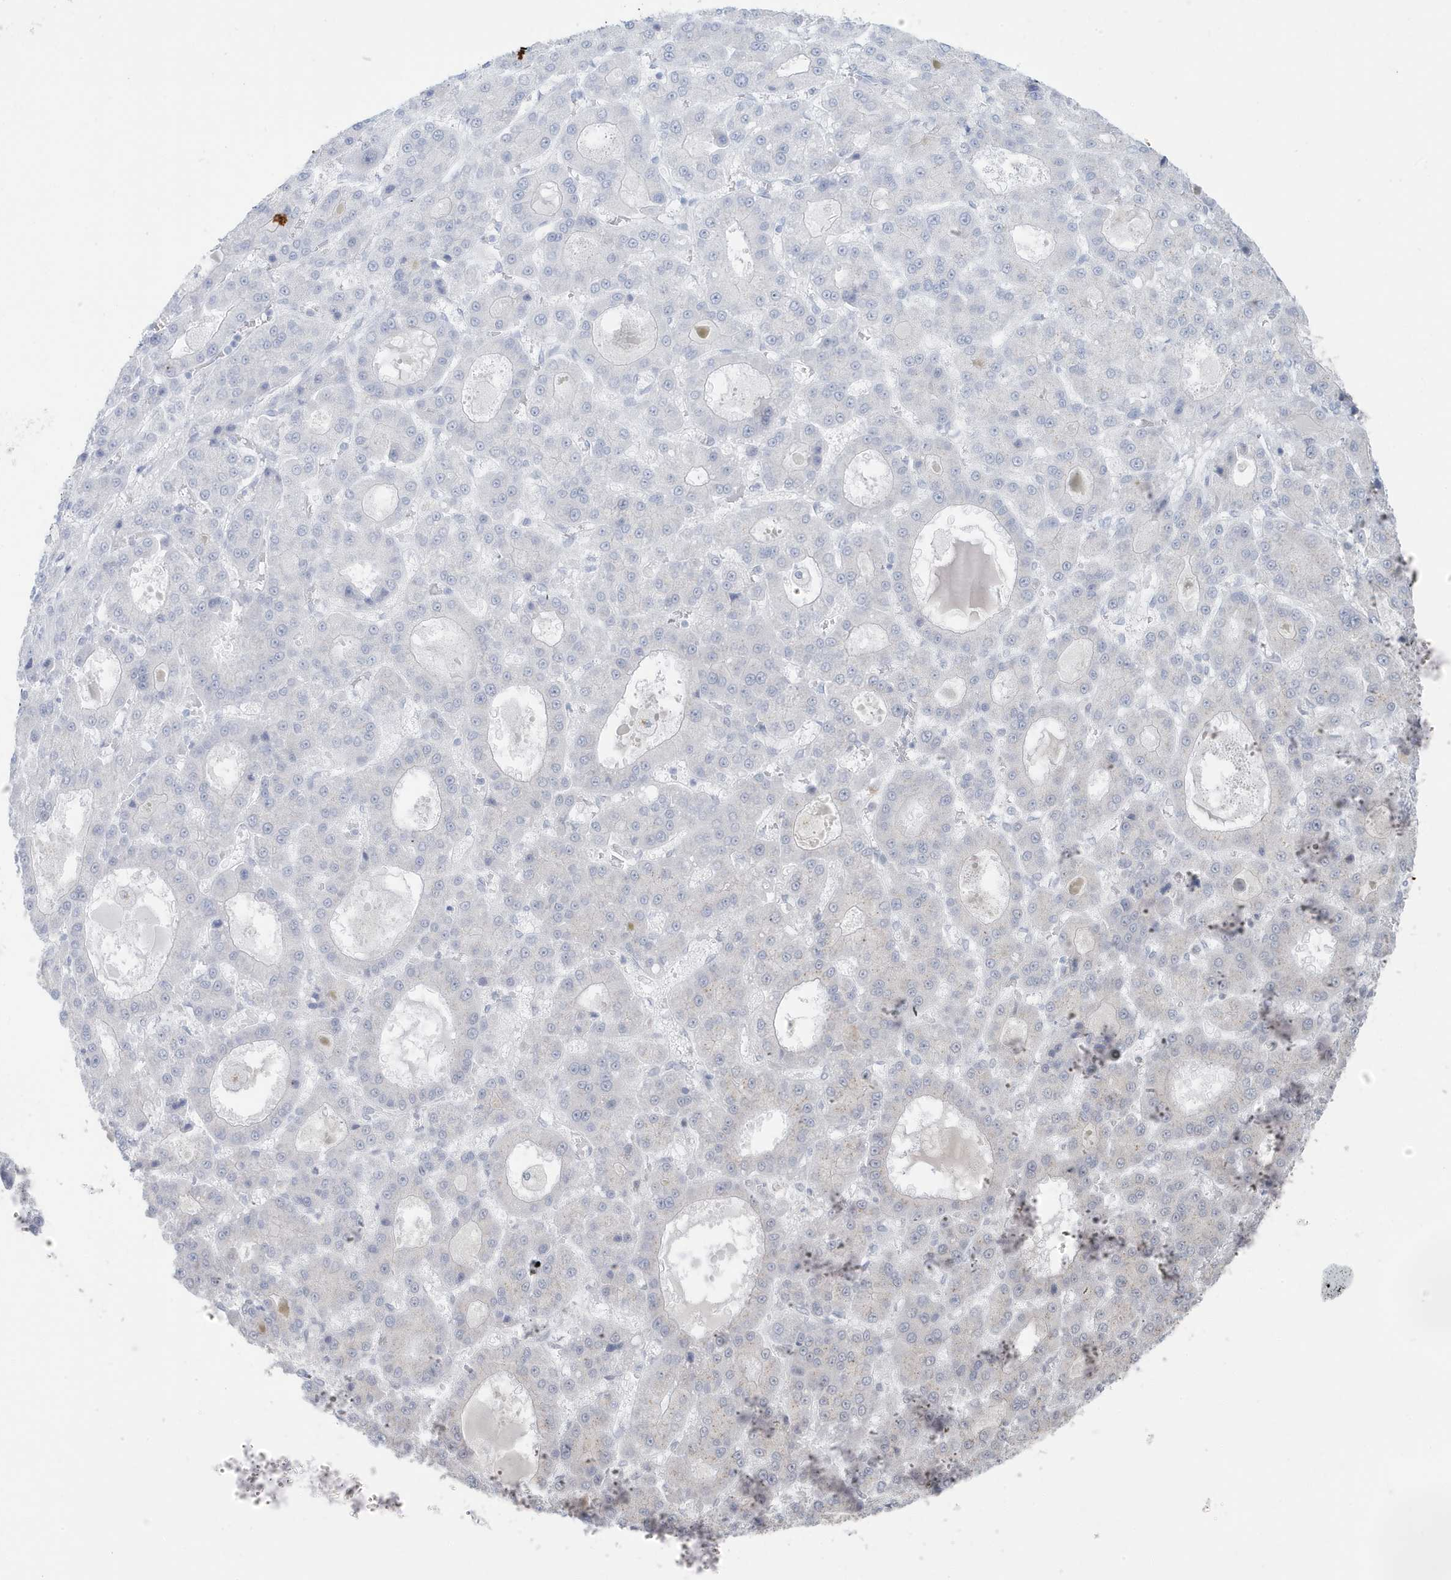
{"staining": {"intensity": "negative", "quantity": "none", "location": "none"}, "tissue": "liver cancer", "cell_type": "Tumor cells", "image_type": "cancer", "snomed": [{"axis": "morphology", "description": "Carcinoma, Hepatocellular, NOS"}, {"axis": "topography", "description": "Liver"}], "caption": "A histopathology image of liver cancer (hepatocellular carcinoma) stained for a protein shows no brown staining in tumor cells.", "gene": "RER1", "patient": {"sex": "male", "age": 70}}